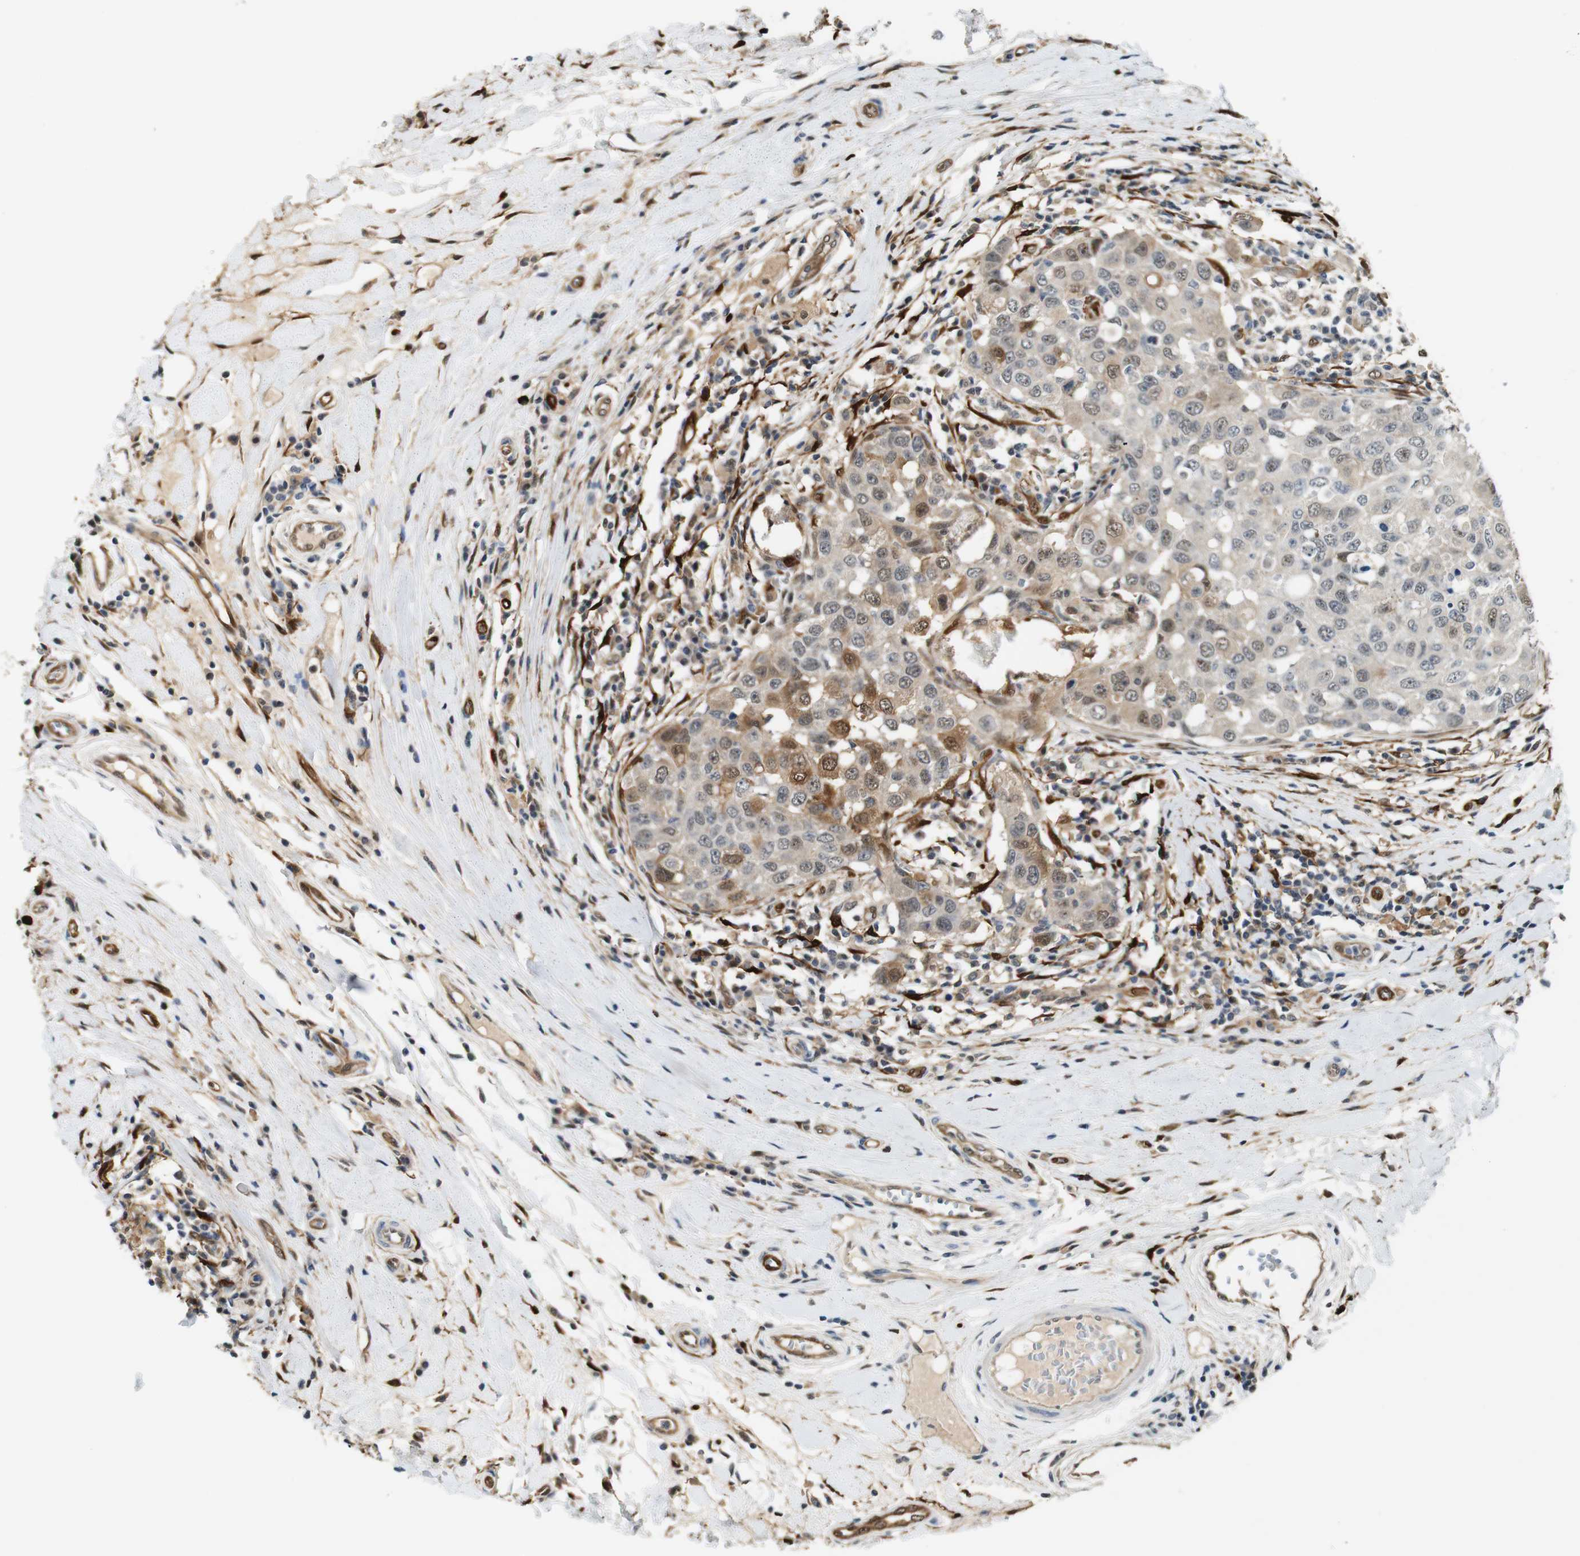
{"staining": {"intensity": "moderate", "quantity": "25%-75%", "location": "cytoplasmic/membranous,nuclear"}, "tissue": "breast cancer", "cell_type": "Tumor cells", "image_type": "cancer", "snomed": [{"axis": "morphology", "description": "Duct carcinoma"}, {"axis": "topography", "description": "Breast"}], "caption": "This micrograph reveals immunohistochemistry (IHC) staining of human breast intraductal carcinoma, with medium moderate cytoplasmic/membranous and nuclear staining in approximately 25%-75% of tumor cells.", "gene": "LXN", "patient": {"sex": "female", "age": 27}}